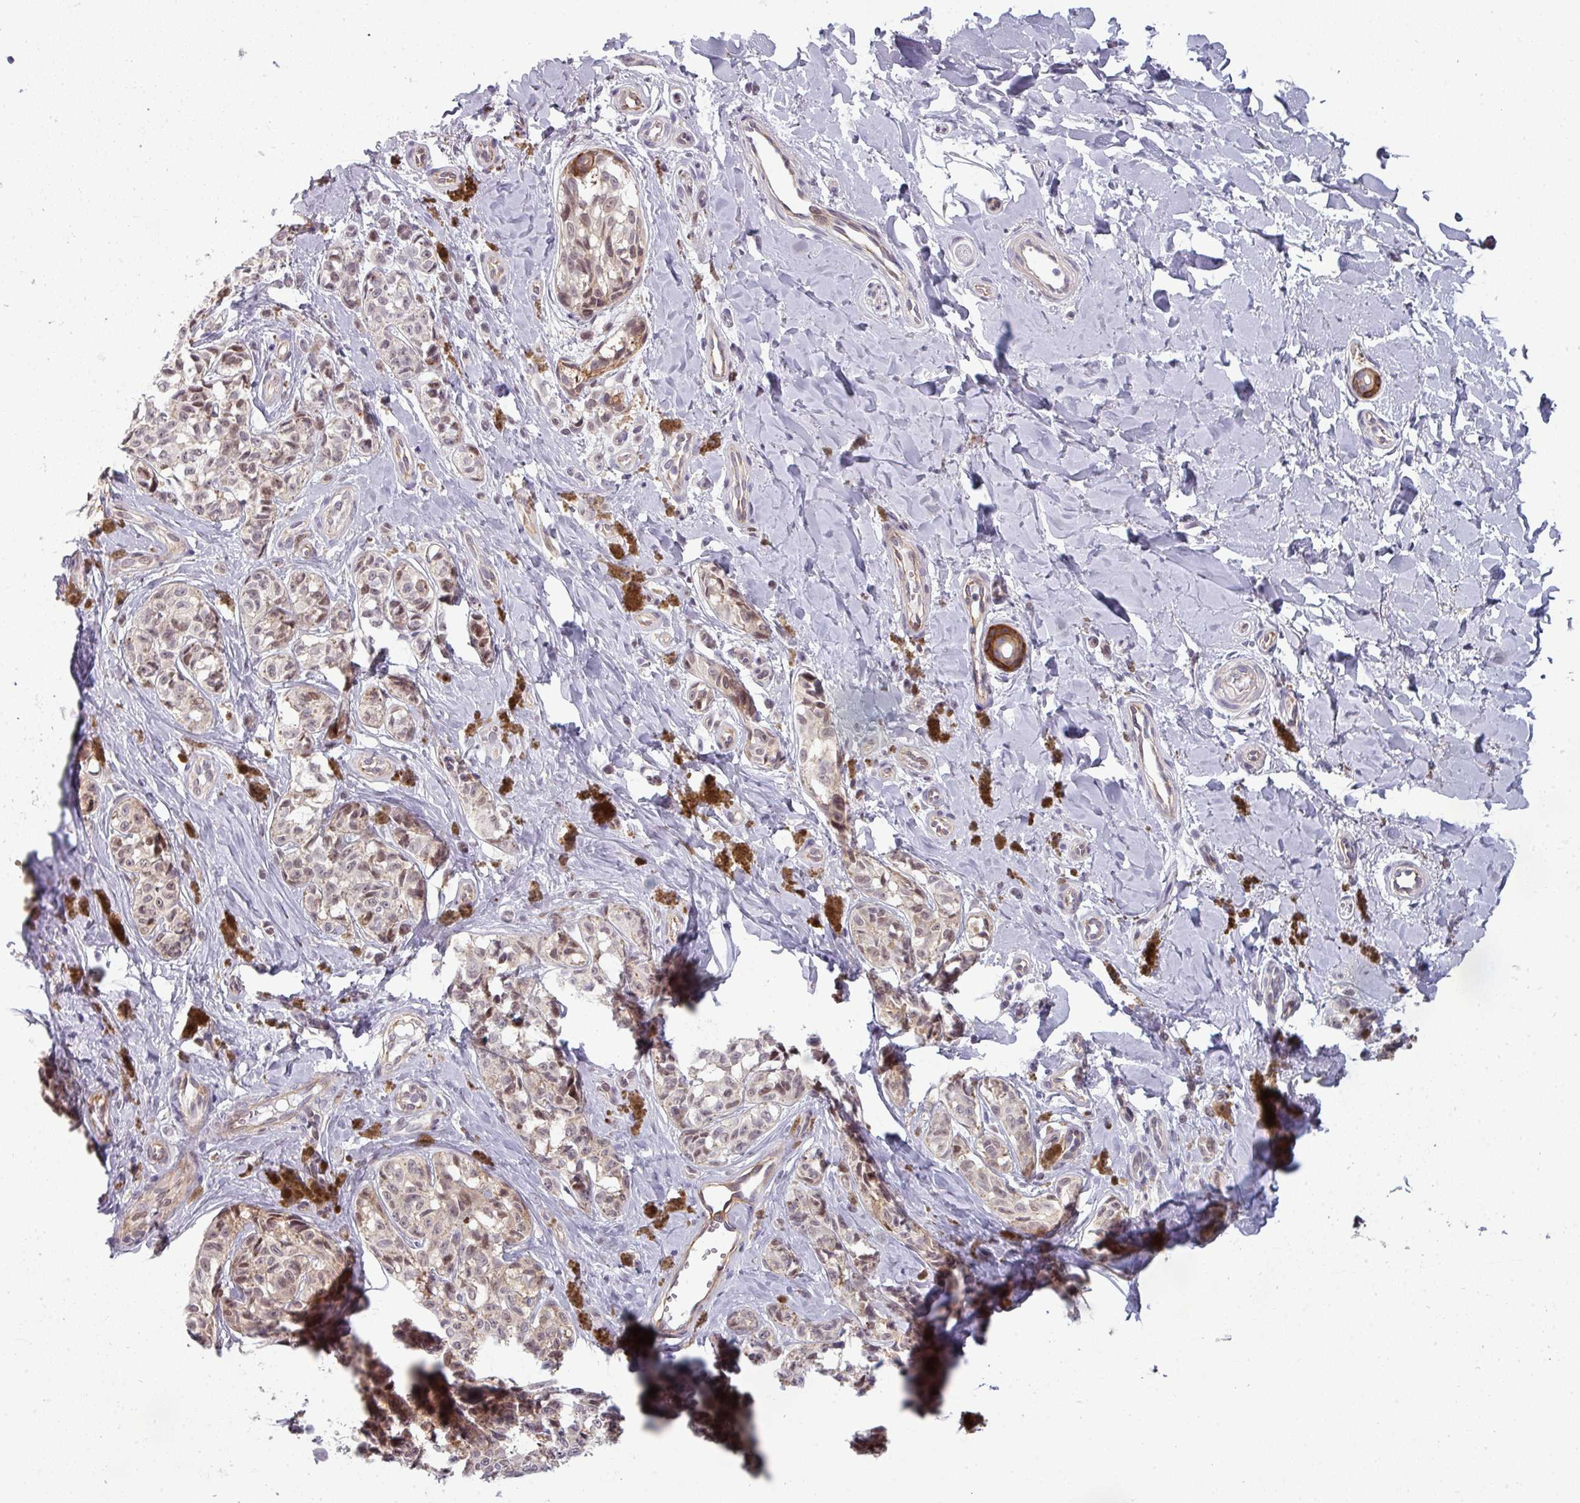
{"staining": {"intensity": "weak", "quantity": ">75%", "location": "cytoplasmic/membranous,nuclear"}, "tissue": "melanoma", "cell_type": "Tumor cells", "image_type": "cancer", "snomed": [{"axis": "morphology", "description": "Malignant melanoma, NOS"}, {"axis": "topography", "description": "Skin"}], "caption": "Protein analysis of melanoma tissue shows weak cytoplasmic/membranous and nuclear staining in about >75% of tumor cells.", "gene": "PRAMEF12", "patient": {"sex": "female", "age": 65}}